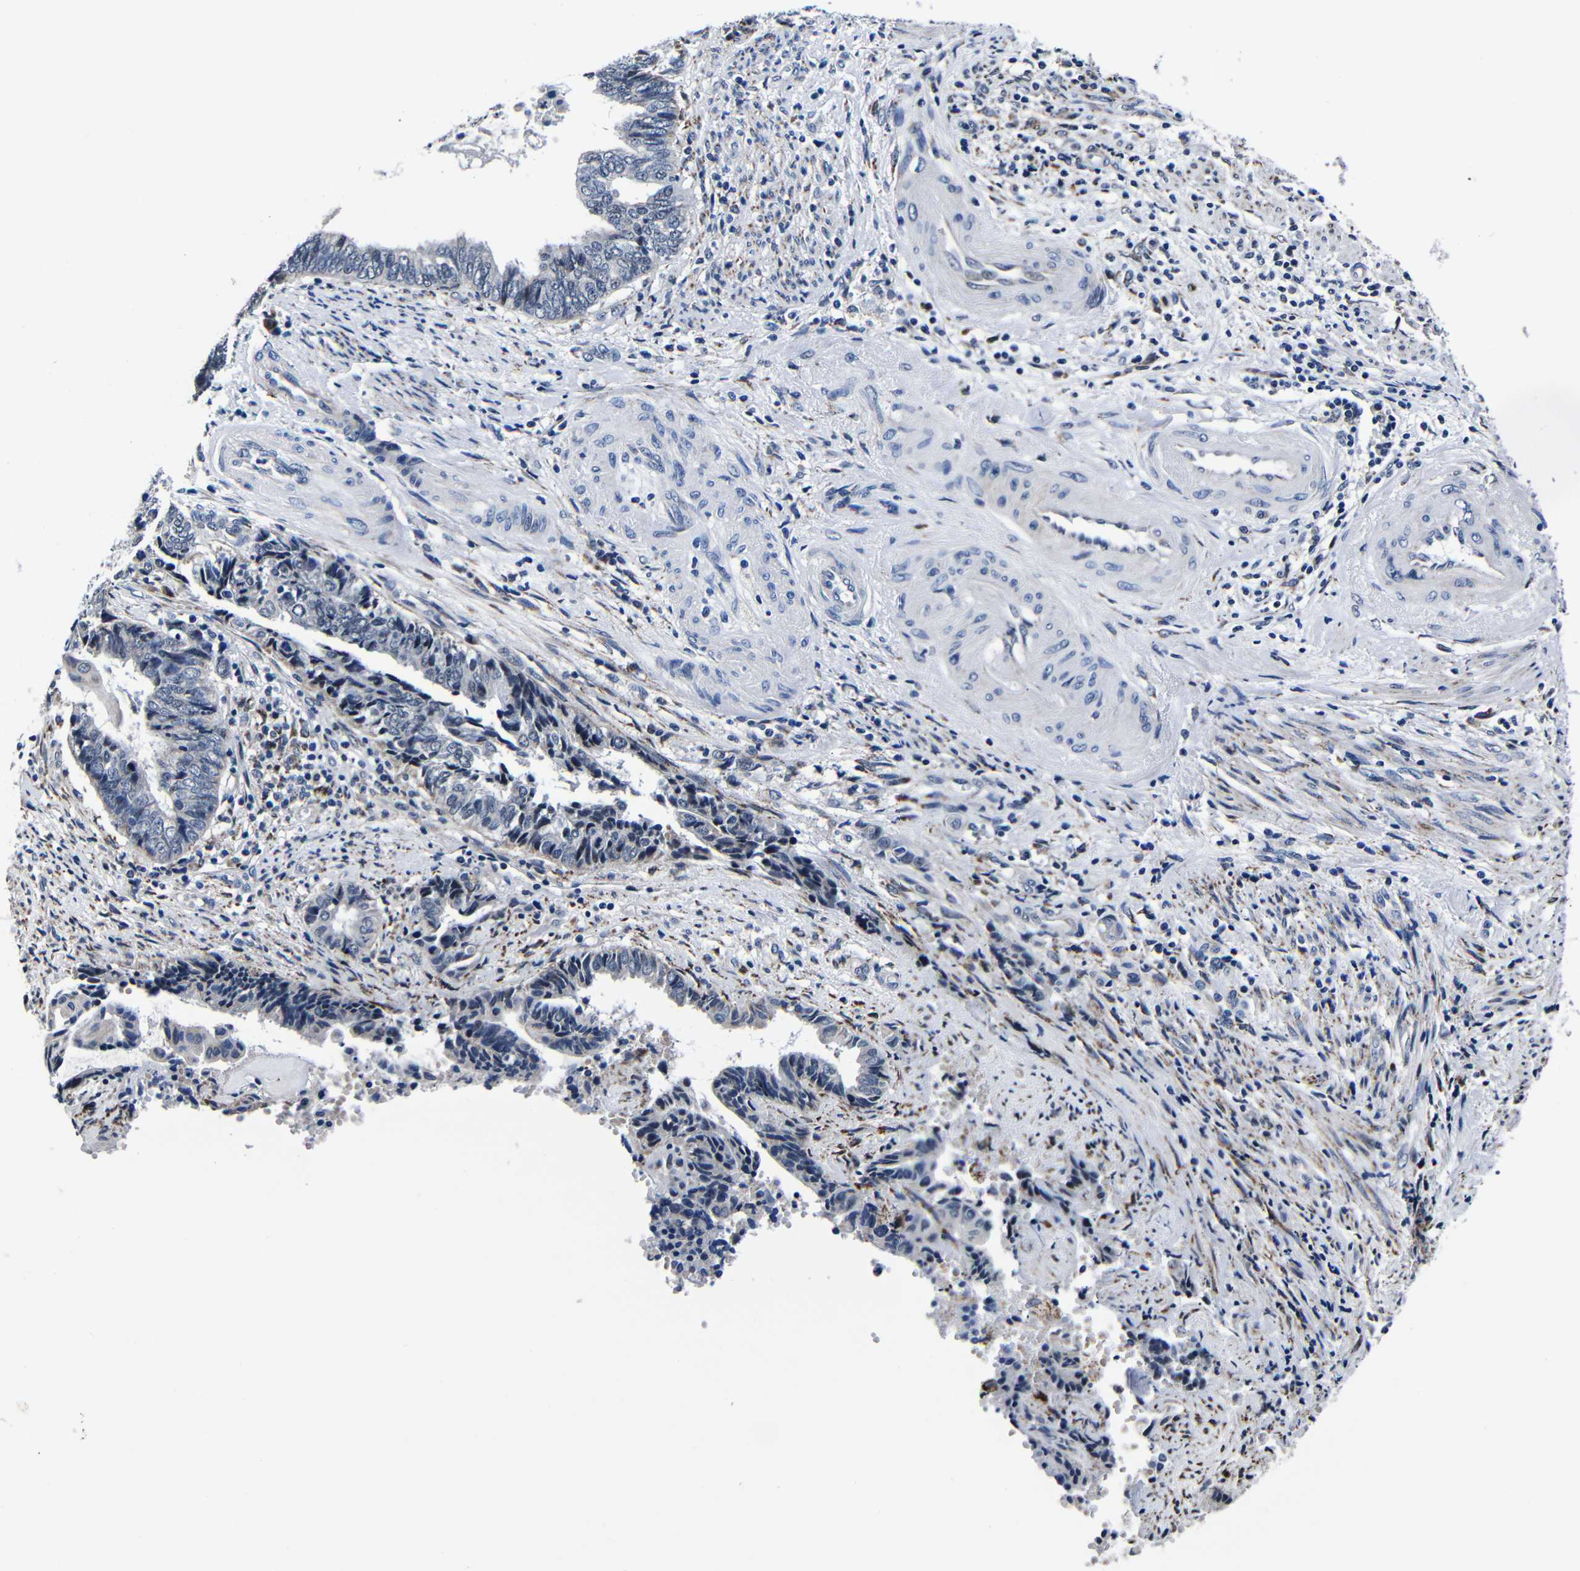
{"staining": {"intensity": "negative", "quantity": "none", "location": "none"}, "tissue": "endometrial cancer", "cell_type": "Tumor cells", "image_type": "cancer", "snomed": [{"axis": "morphology", "description": "Adenocarcinoma, NOS"}, {"axis": "topography", "description": "Uterus"}, {"axis": "topography", "description": "Endometrium"}], "caption": "This is an IHC image of human endometrial adenocarcinoma. There is no positivity in tumor cells.", "gene": "DEPP1", "patient": {"sex": "female", "age": 70}}